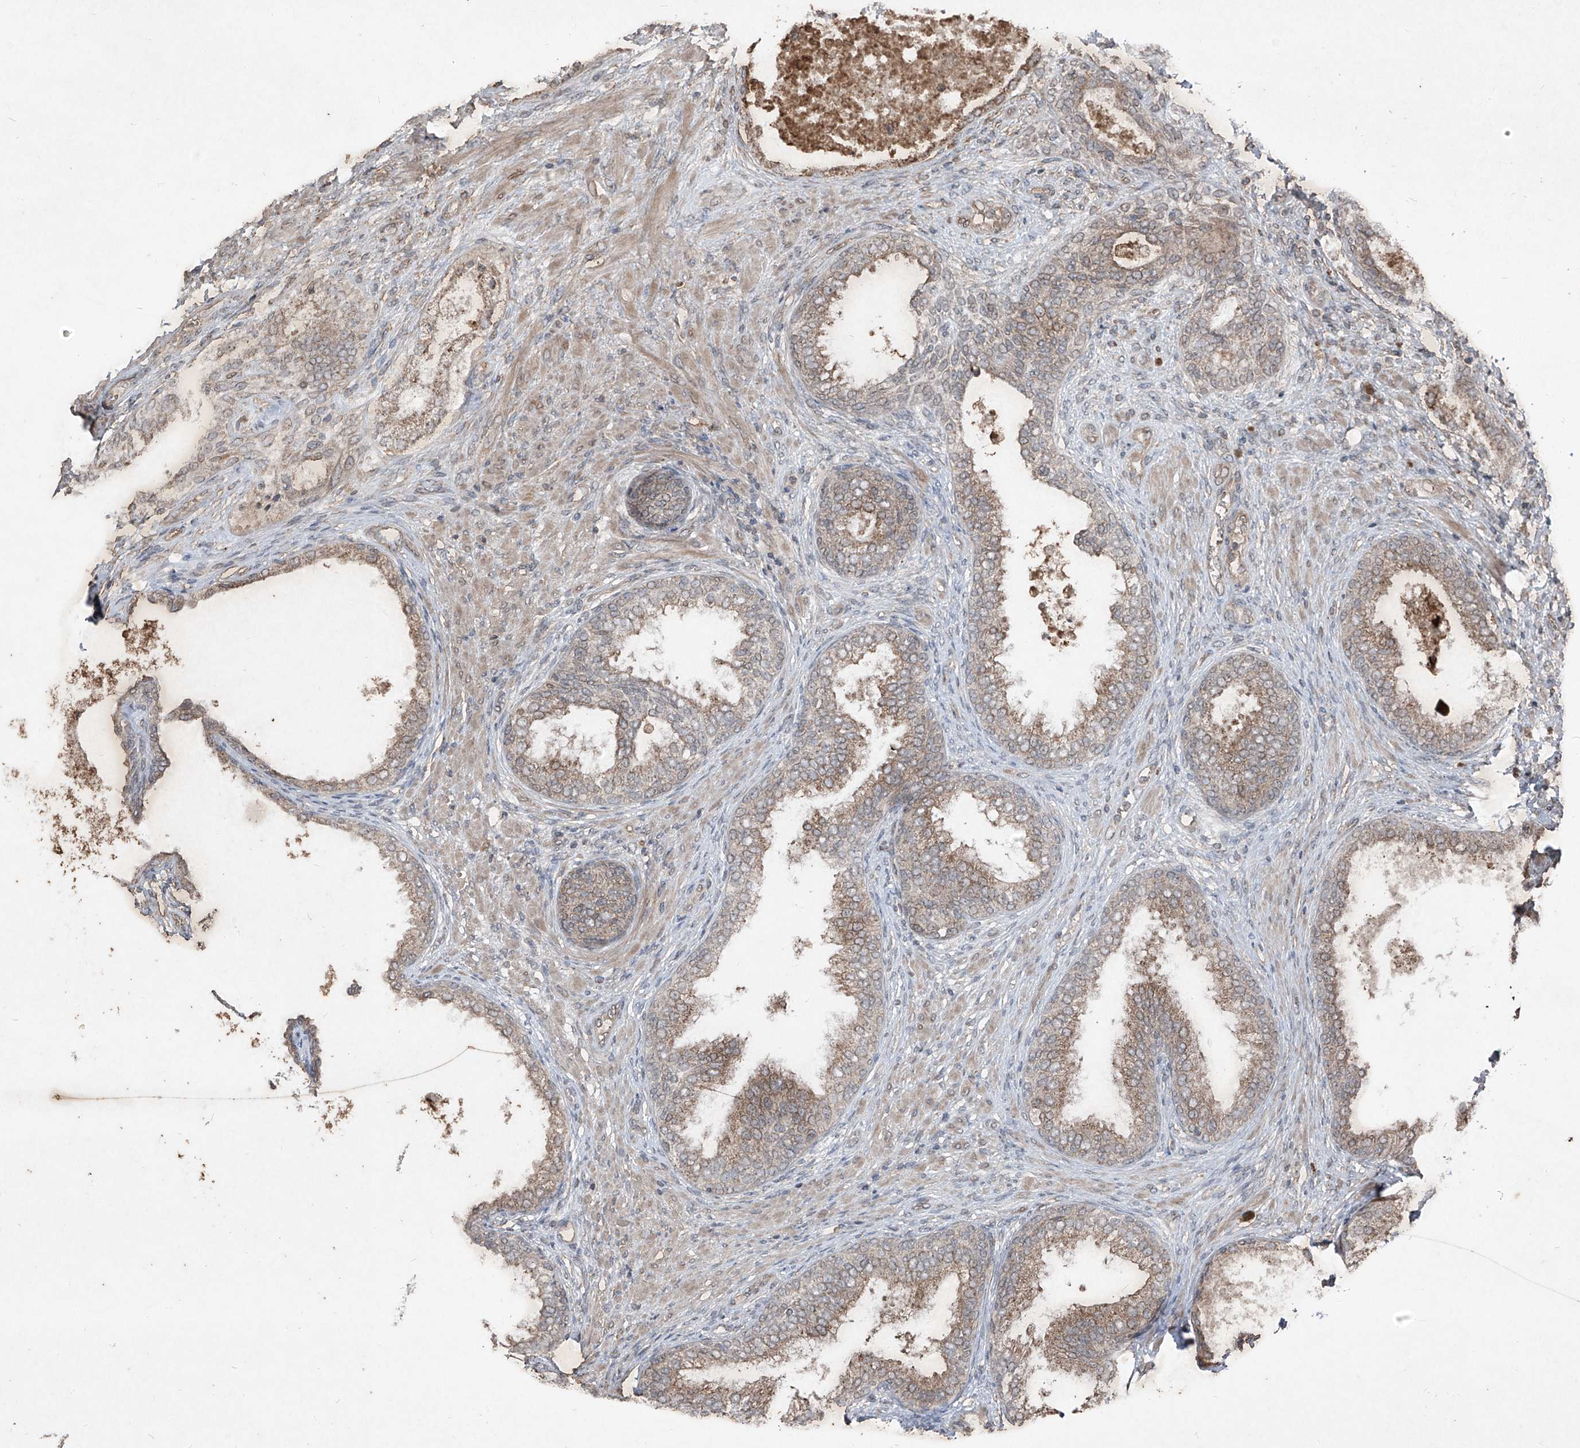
{"staining": {"intensity": "moderate", "quantity": ">75%", "location": "cytoplasmic/membranous"}, "tissue": "prostate", "cell_type": "Glandular cells", "image_type": "normal", "snomed": [{"axis": "morphology", "description": "Normal tissue, NOS"}, {"axis": "topography", "description": "Prostate"}], "caption": "Immunohistochemistry staining of benign prostate, which shows medium levels of moderate cytoplasmic/membranous positivity in about >75% of glandular cells indicating moderate cytoplasmic/membranous protein staining. The staining was performed using DAB (3,3'-diaminobenzidine) (brown) for protein detection and nuclei were counterstained in hematoxylin (blue).", "gene": "ABCD3", "patient": {"sex": "male", "age": 76}}